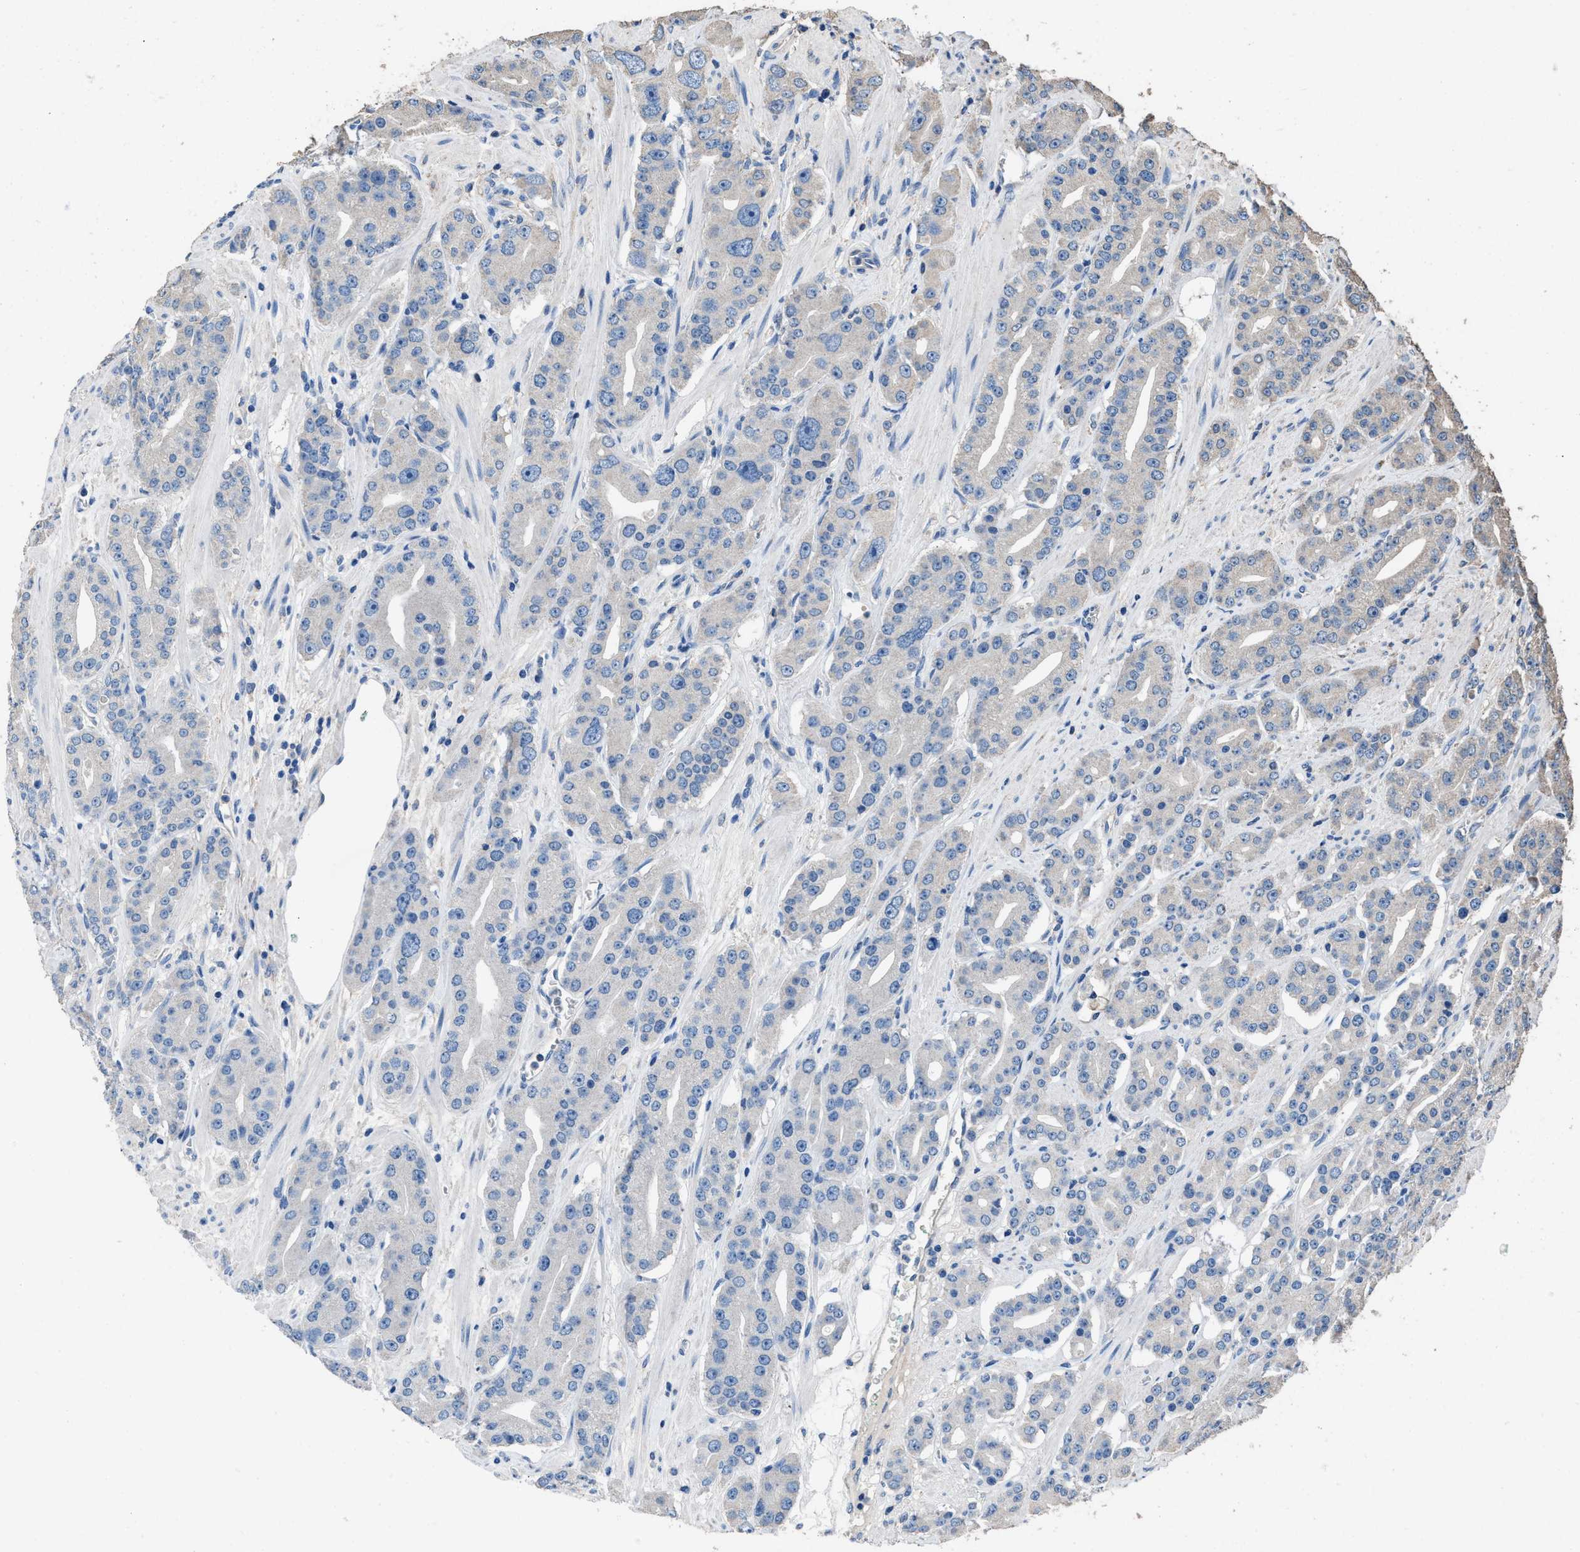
{"staining": {"intensity": "negative", "quantity": "none", "location": "none"}, "tissue": "prostate cancer", "cell_type": "Tumor cells", "image_type": "cancer", "snomed": [{"axis": "morphology", "description": "Adenocarcinoma, High grade"}, {"axis": "topography", "description": "Prostate"}], "caption": "This is an IHC histopathology image of human prostate cancer (adenocarcinoma (high-grade)). There is no positivity in tumor cells.", "gene": "ITSN1", "patient": {"sex": "male", "age": 71}}